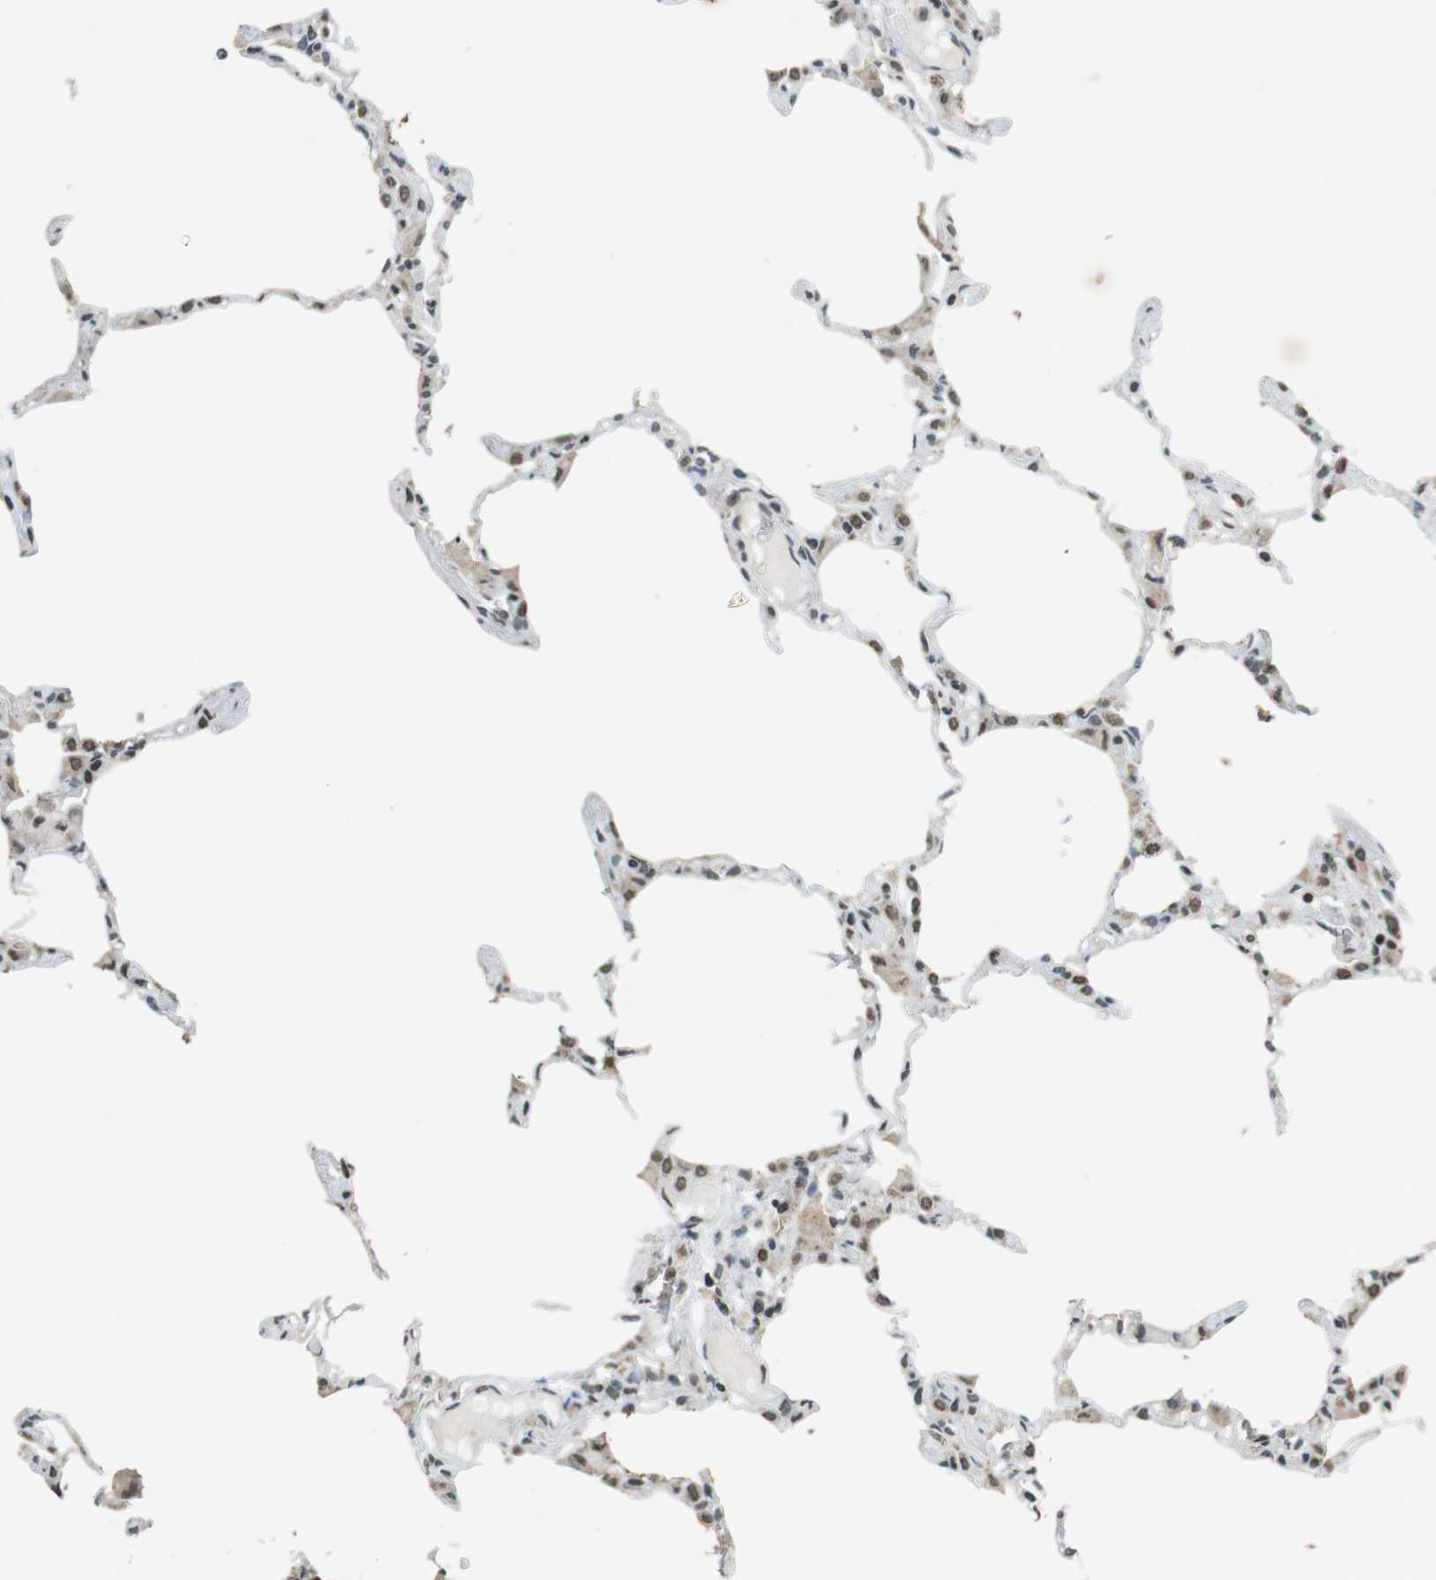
{"staining": {"intensity": "weak", "quantity": "25%-75%", "location": "nuclear"}, "tissue": "lung", "cell_type": "Alveolar cells", "image_type": "normal", "snomed": [{"axis": "morphology", "description": "Normal tissue, NOS"}, {"axis": "topography", "description": "Lung"}], "caption": "Protein staining exhibits weak nuclear expression in approximately 25%-75% of alveolar cells in unremarkable lung.", "gene": "NEK4", "patient": {"sex": "female", "age": 49}}